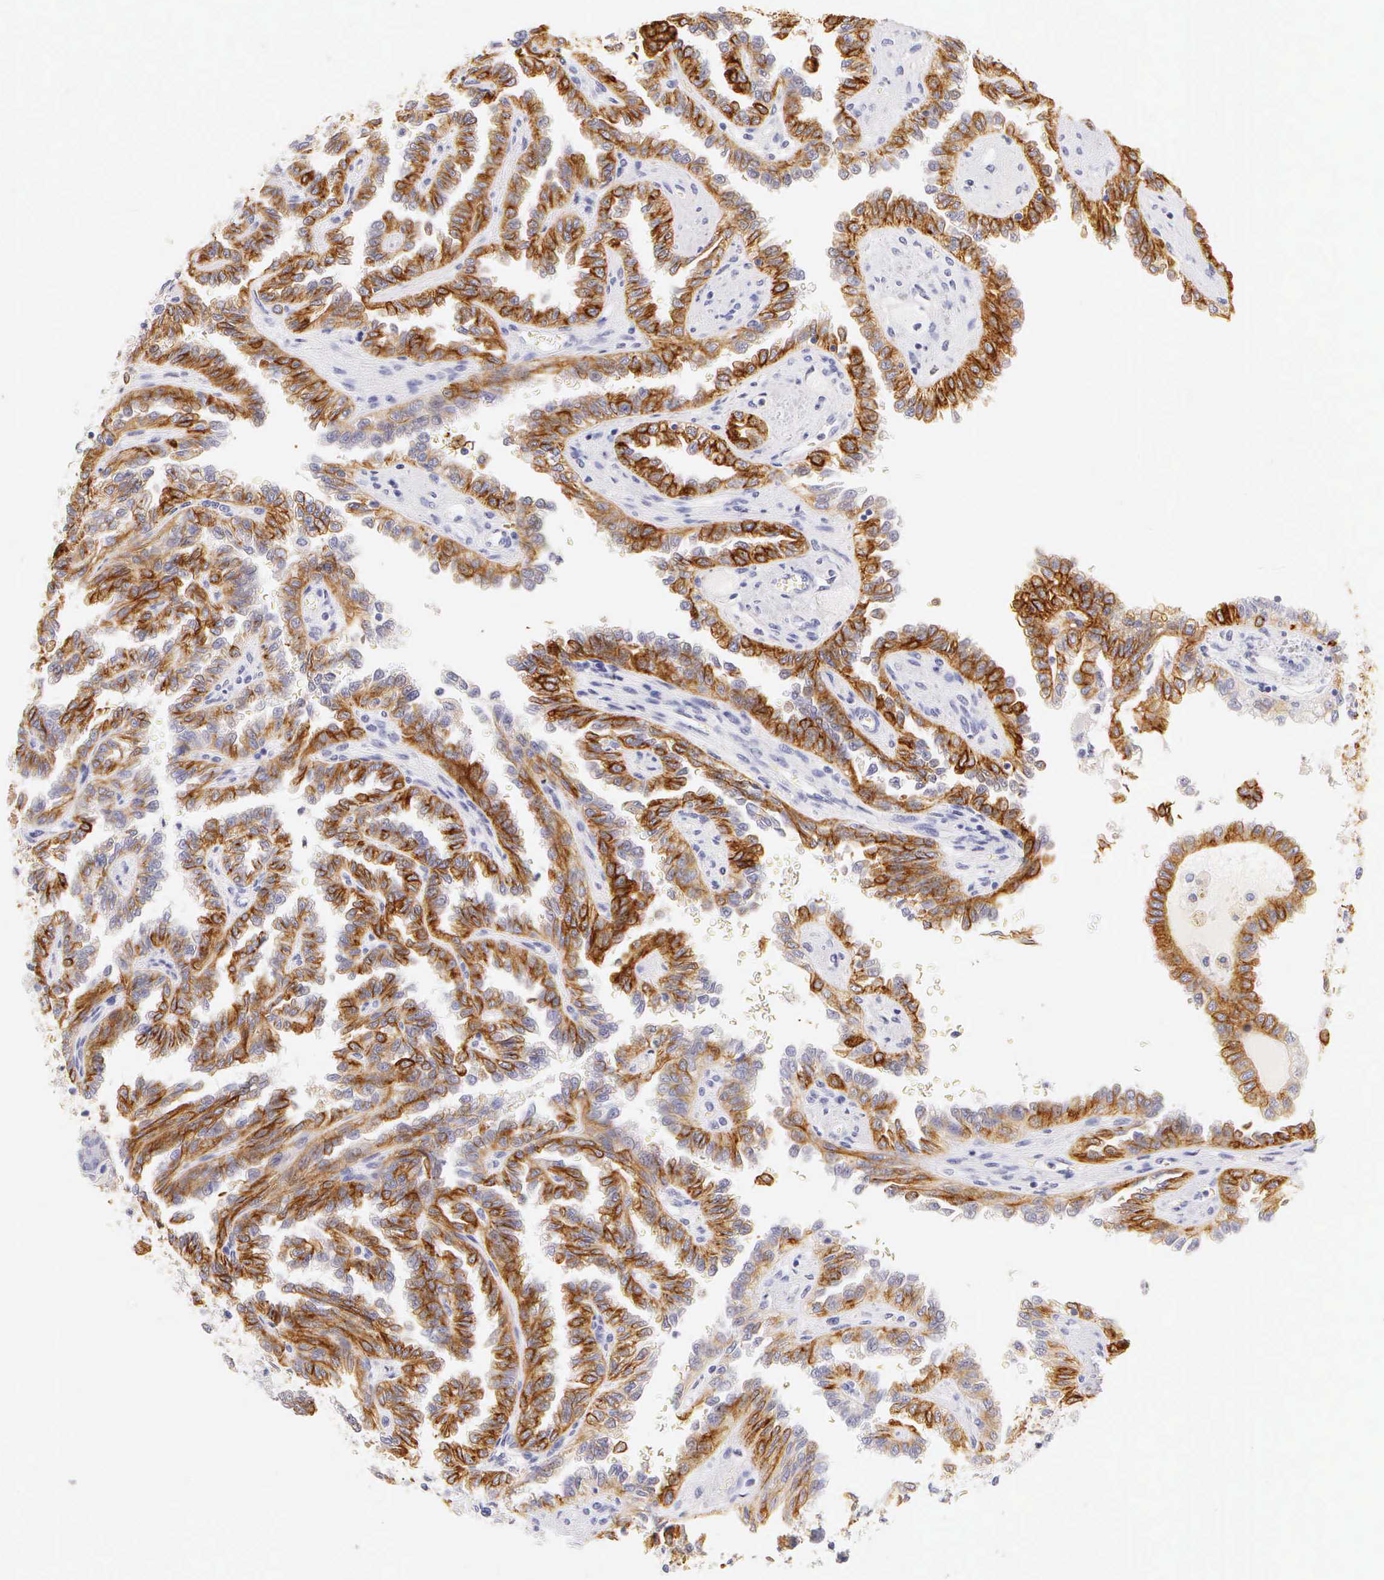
{"staining": {"intensity": "moderate", "quantity": ">75%", "location": "cytoplasmic/membranous"}, "tissue": "renal cancer", "cell_type": "Tumor cells", "image_type": "cancer", "snomed": [{"axis": "morphology", "description": "Inflammation, NOS"}, {"axis": "morphology", "description": "Adenocarcinoma, NOS"}, {"axis": "topography", "description": "Kidney"}], "caption": "Immunohistochemical staining of human adenocarcinoma (renal) reveals medium levels of moderate cytoplasmic/membranous staining in approximately >75% of tumor cells.", "gene": "KRT17", "patient": {"sex": "male", "age": 68}}